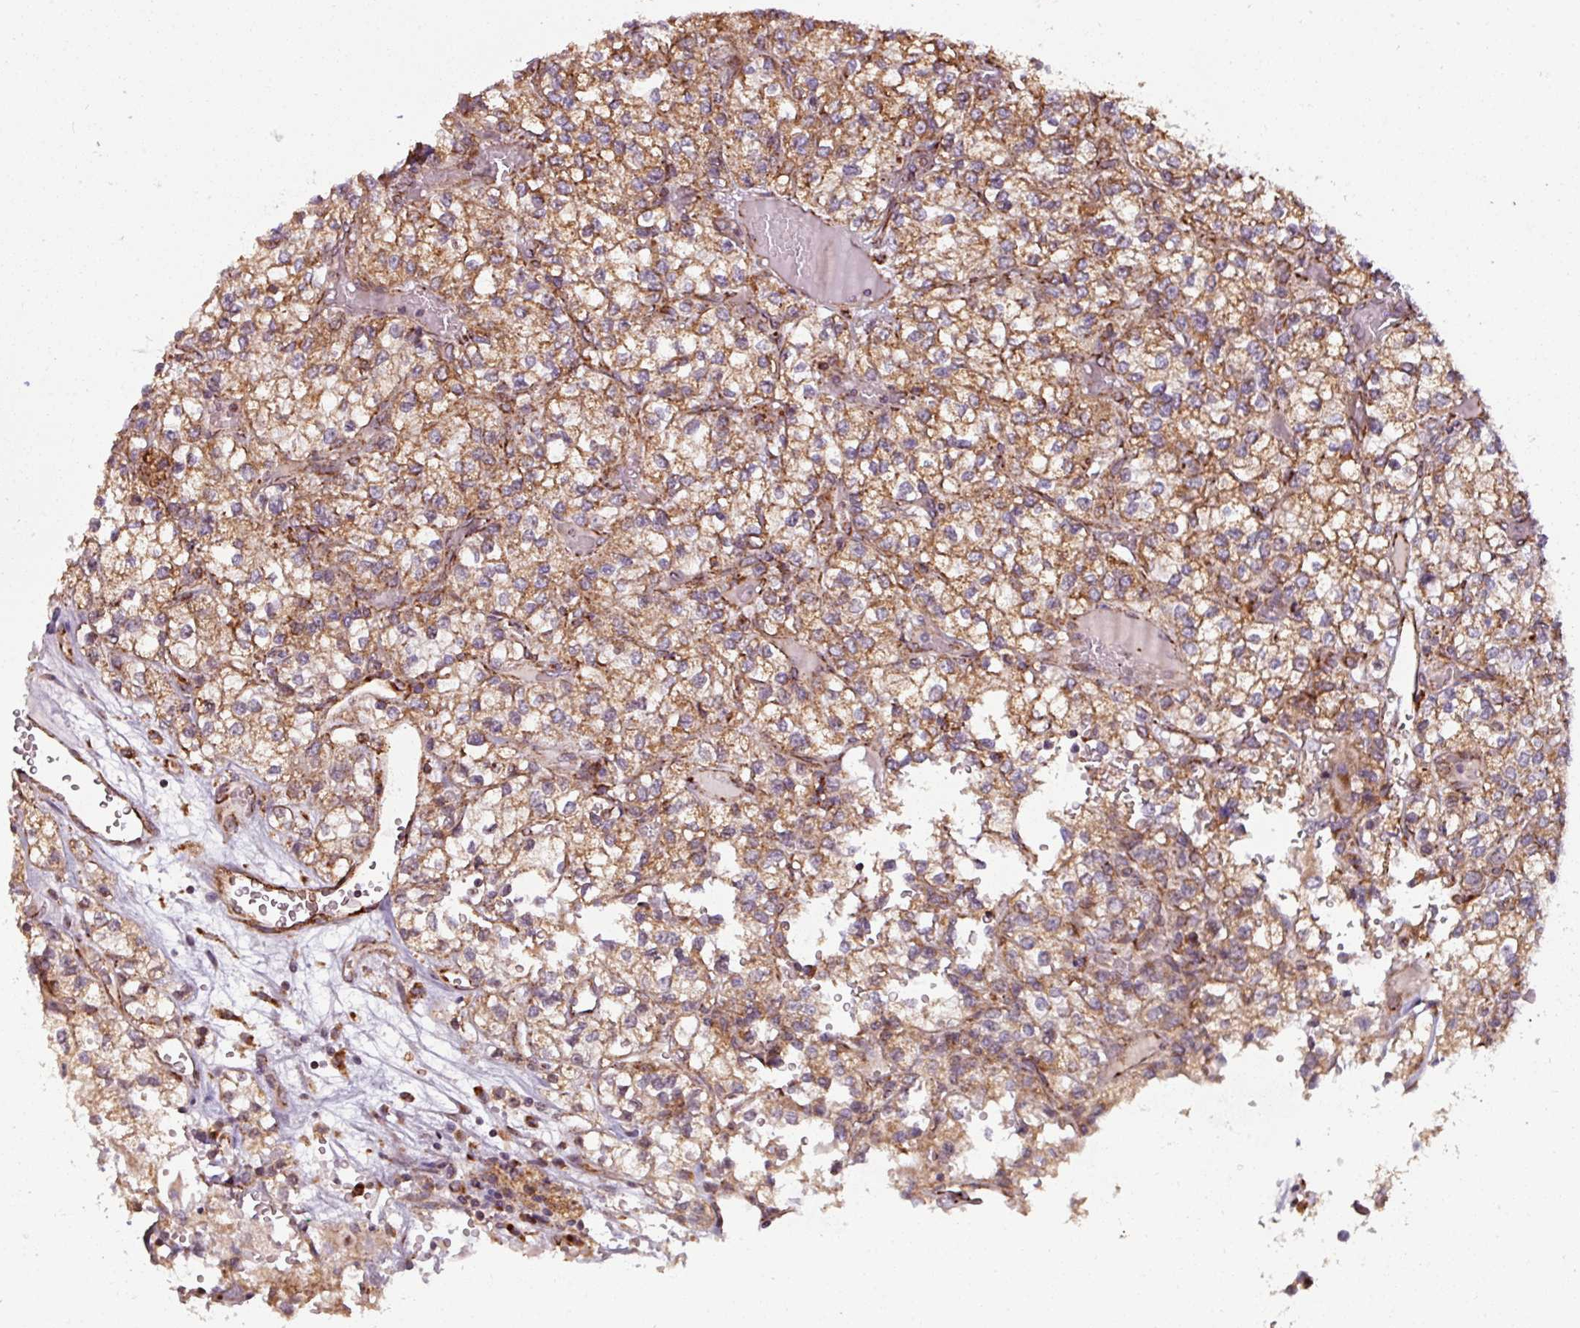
{"staining": {"intensity": "moderate", "quantity": ">75%", "location": "cytoplasmic/membranous"}, "tissue": "renal cancer", "cell_type": "Tumor cells", "image_type": "cancer", "snomed": [{"axis": "morphology", "description": "Adenocarcinoma, NOS"}, {"axis": "topography", "description": "Kidney"}], "caption": "Immunohistochemistry (IHC) photomicrograph of neoplastic tissue: human renal cancer stained using immunohistochemistry shows medium levels of moderate protein expression localized specifically in the cytoplasmic/membranous of tumor cells, appearing as a cytoplasmic/membranous brown color.", "gene": "MAGT1", "patient": {"sex": "male", "age": 80}}